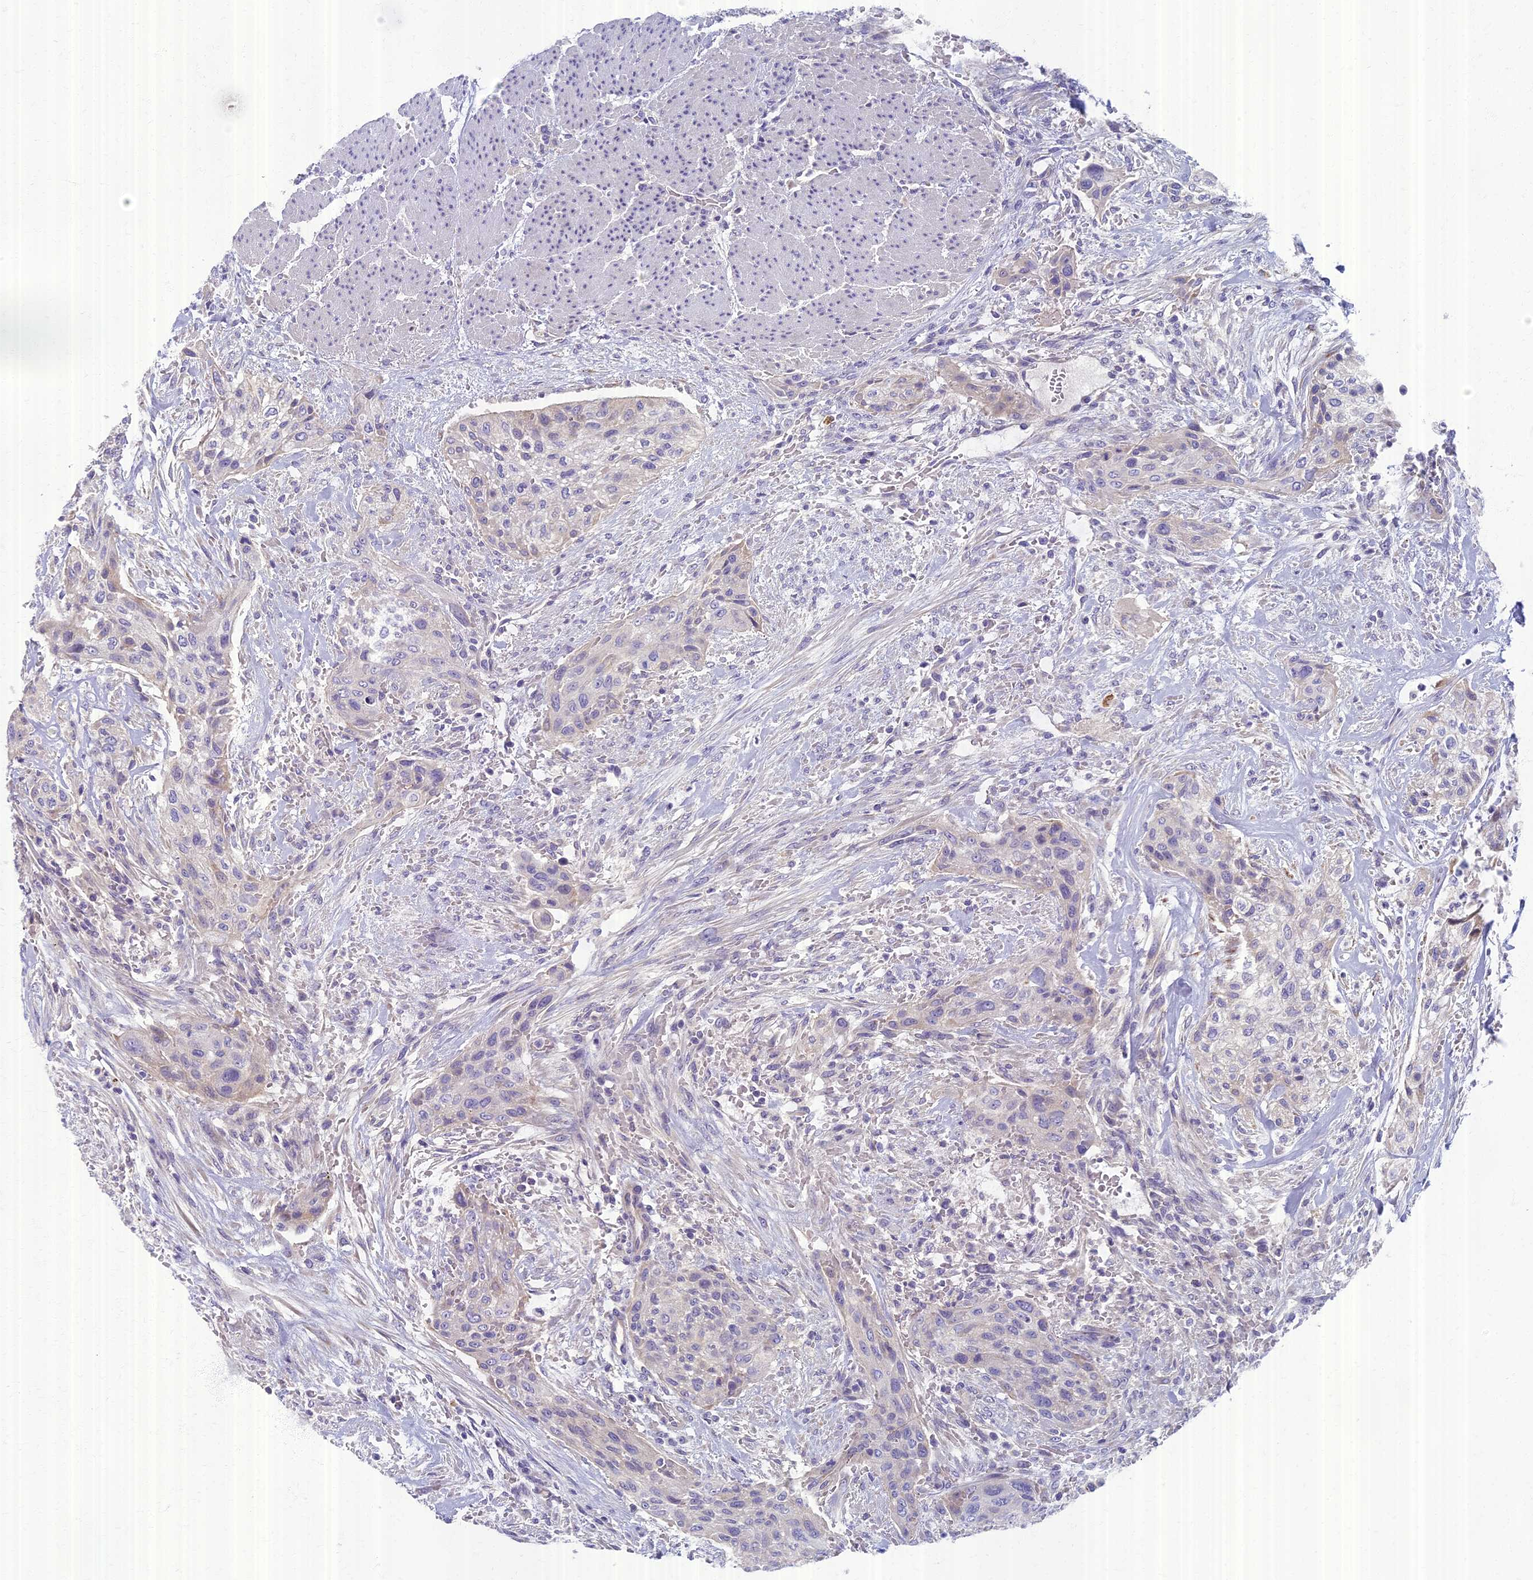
{"staining": {"intensity": "negative", "quantity": "none", "location": "none"}, "tissue": "urothelial cancer", "cell_type": "Tumor cells", "image_type": "cancer", "snomed": [{"axis": "morphology", "description": "Urothelial carcinoma, High grade"}, {"axis": "topography", "description": "Urinary bladder"}], "caption": "DAB immunohistochemical staining of human high-grade urothelial carcinoma displays no significant positivity in tumor cells. The staining was performed using DAB (3,3'-diaminobenzidine) to visualize the protein expression in brown, while the nuclei were stained in blue with hematoxylin (Magnification: 20x).", "gene": "AP4E1", "patient": {"sex": "male", "age": 35}}